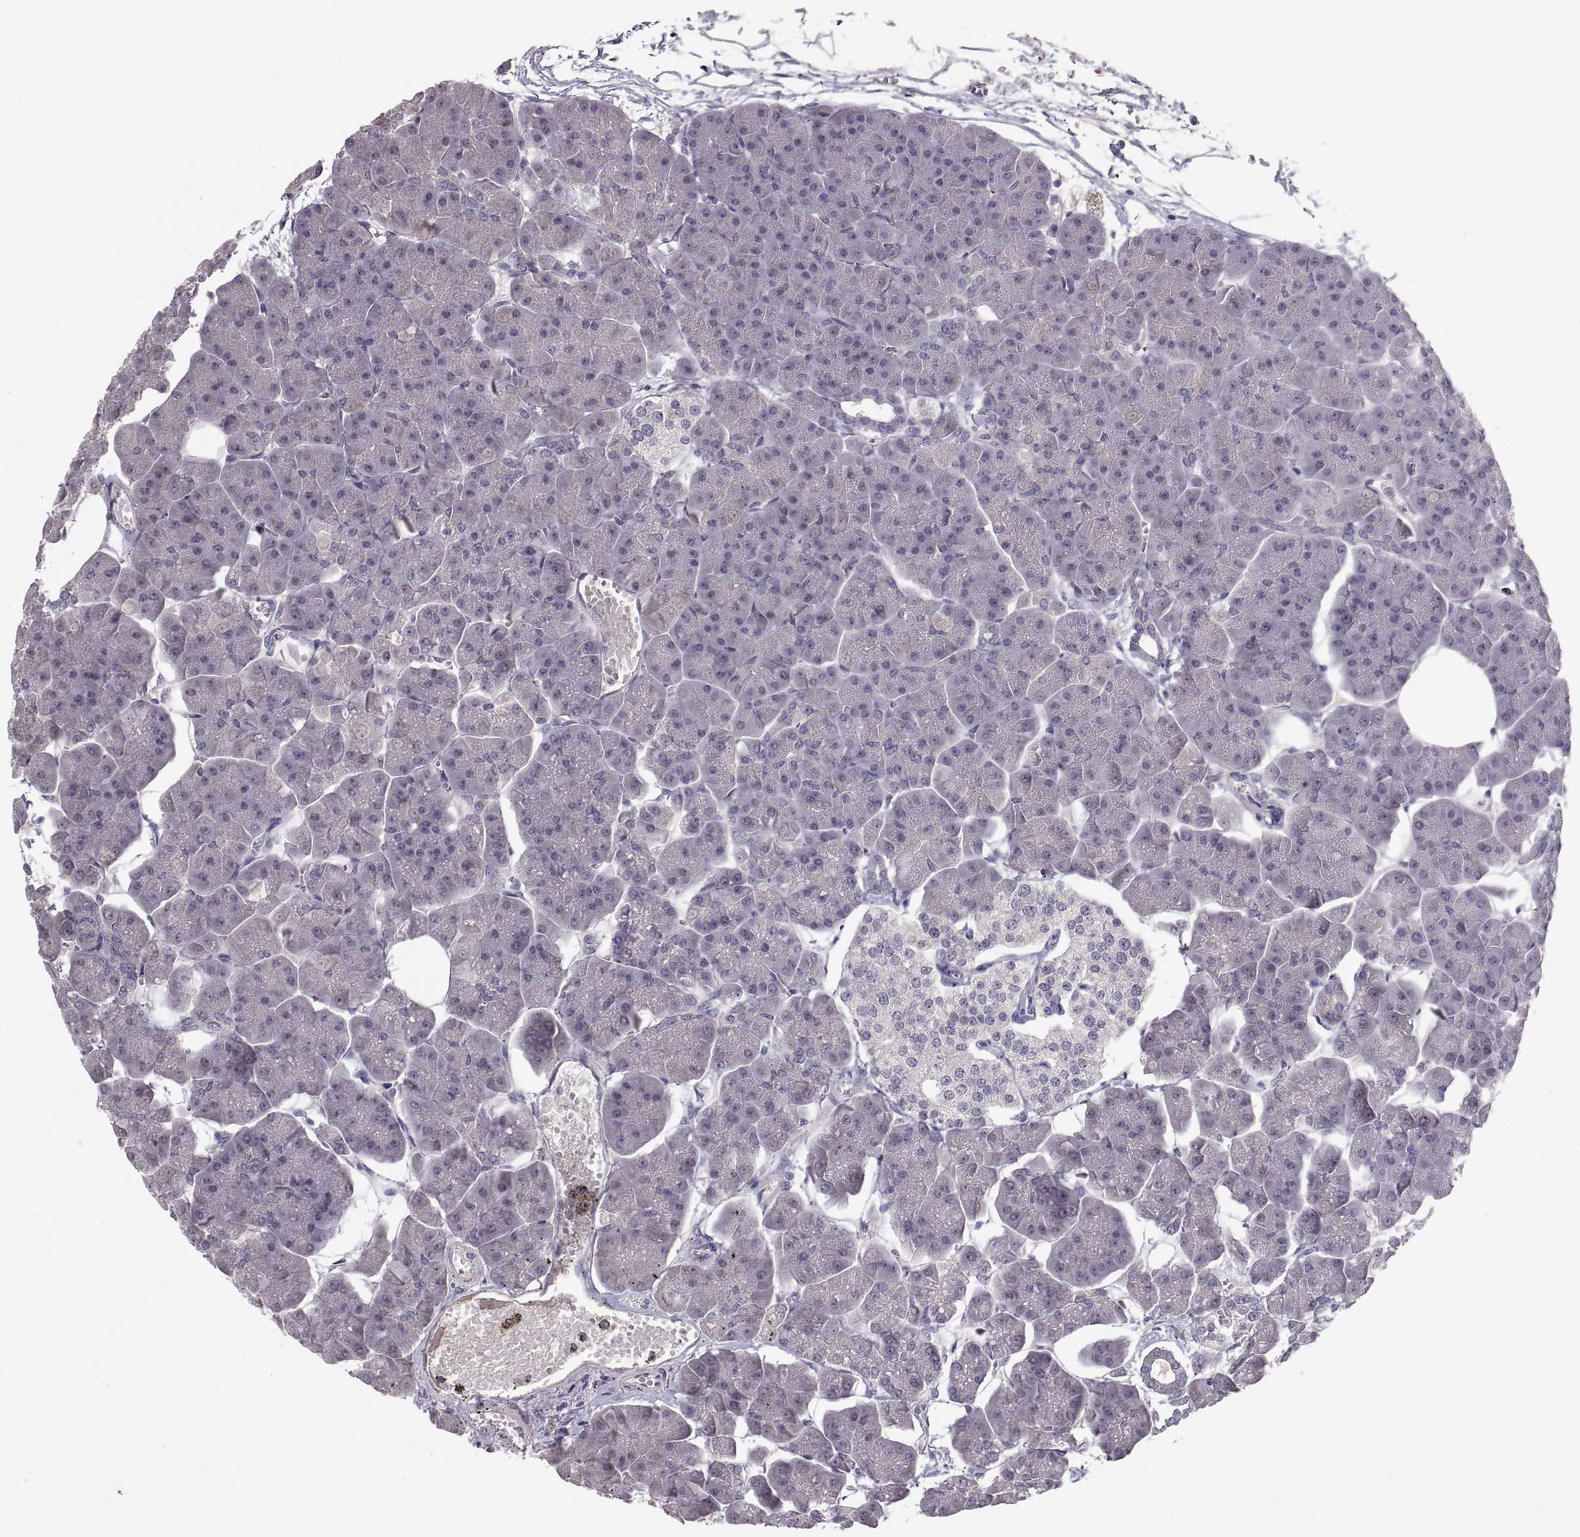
{"staining": {"intensity": "negative", "quantity": "none", "location": "none"}, "tissue": "pancreas", "cell_type": "Exocrine glandular cells", "image_type": "normal", "snomed": [{"axis": "morphology", "description": "Normal tissue, NOS"}, {"axis": "topography", "description": "Adipose tissue"}, {"axis": "topography", "description": "Pancreas"}, {"axis": "topography", "description": "Peripheral nerve tissue"}], "caption": "Human pancreas stained for a protein using immunohistochemistry displays no staining in exocrine glandular cells.", "gene": "PAX2", "patient": {"sex": "female", "age": 58}}